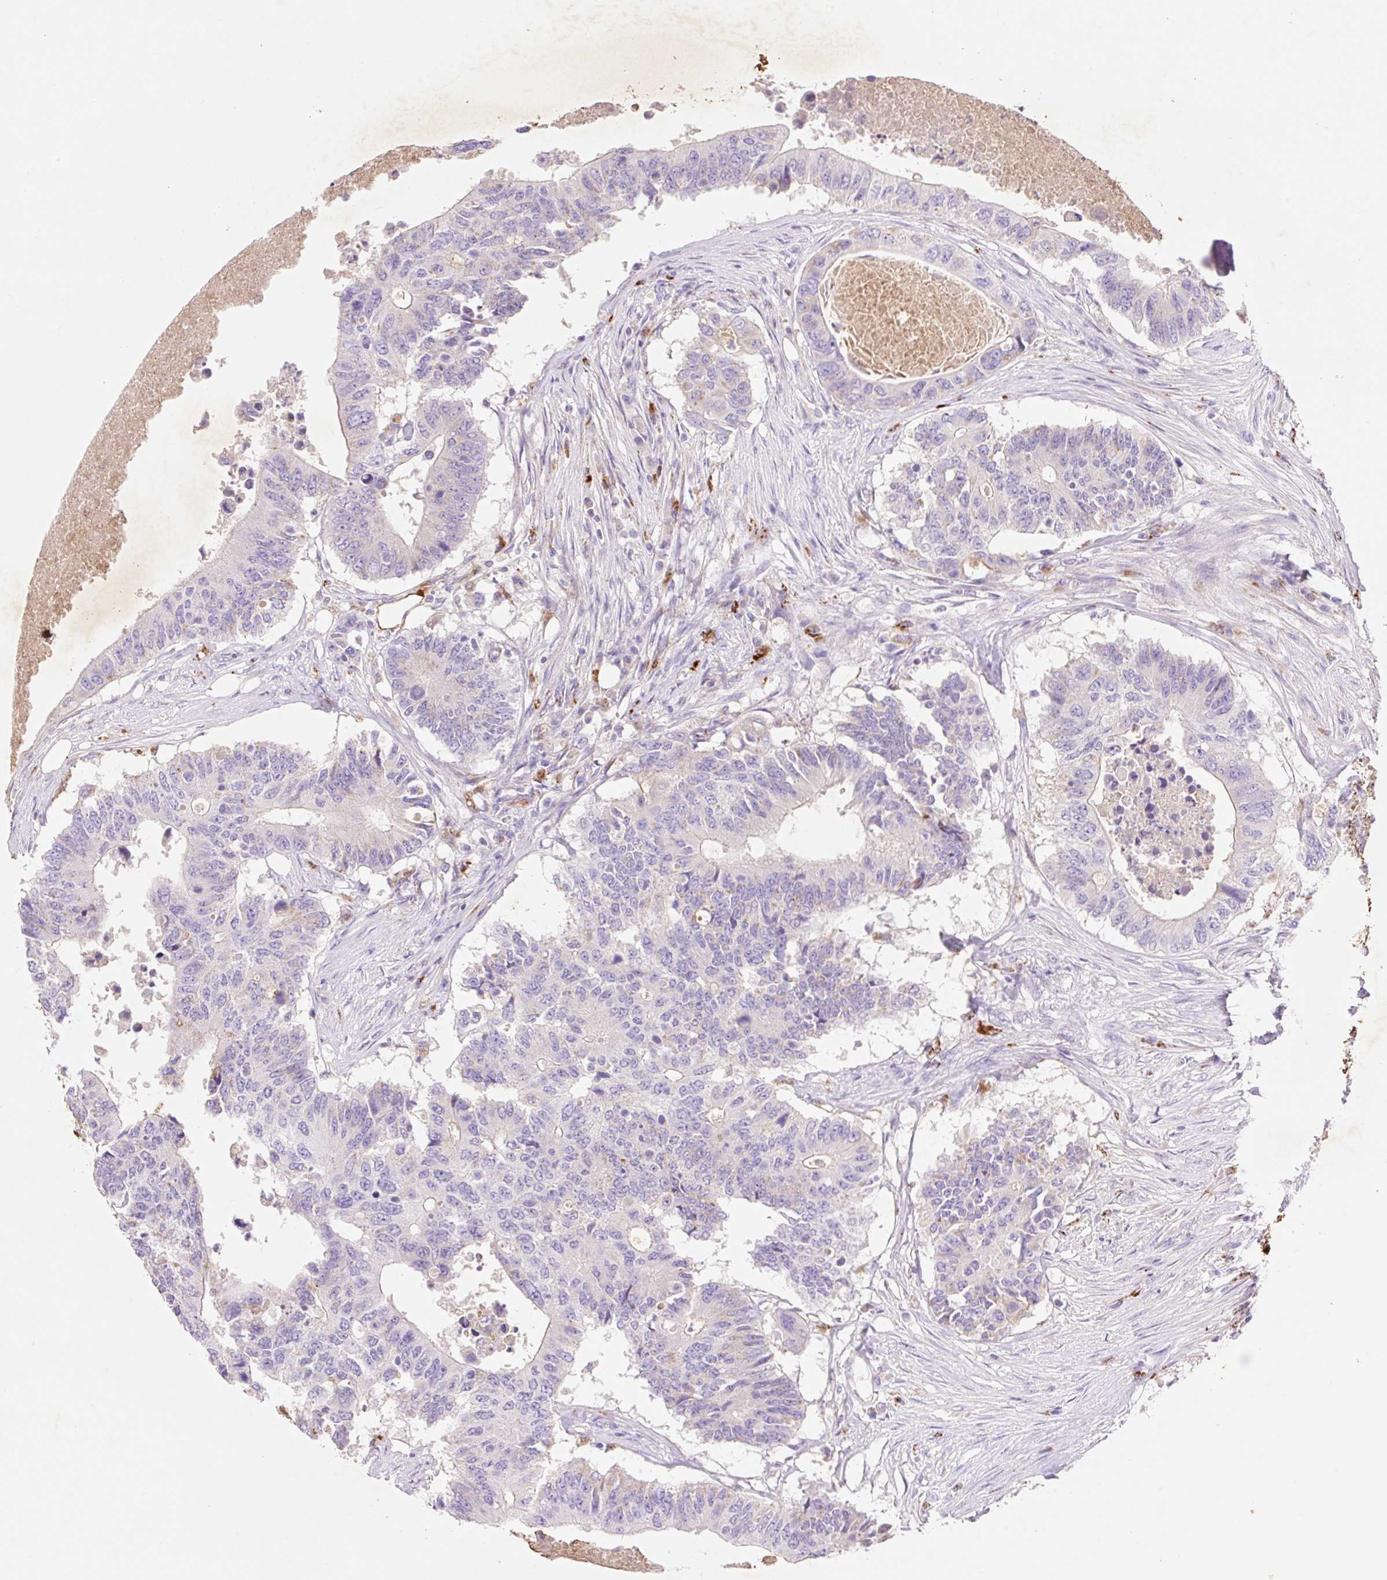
{"staining": {"intensity": "negative", "quantity": "none", "location": "none"}, "tissue": "colorectal cancer", "cell_type": "Tumor cells", "image_type": "cancer", "snomed": [{"axis": "morphology", "description": "Adenocarcinoma, NOS"}, {"axis": "topography", "description": "Colon"}], "caption": "The immunohistochemistry histopathology image has no significant positivity in tumor cells of adenocarcinoma (colorectal) tissue.", "gene": "HEXA", "patient": {"sex": "male", "age": 71}}